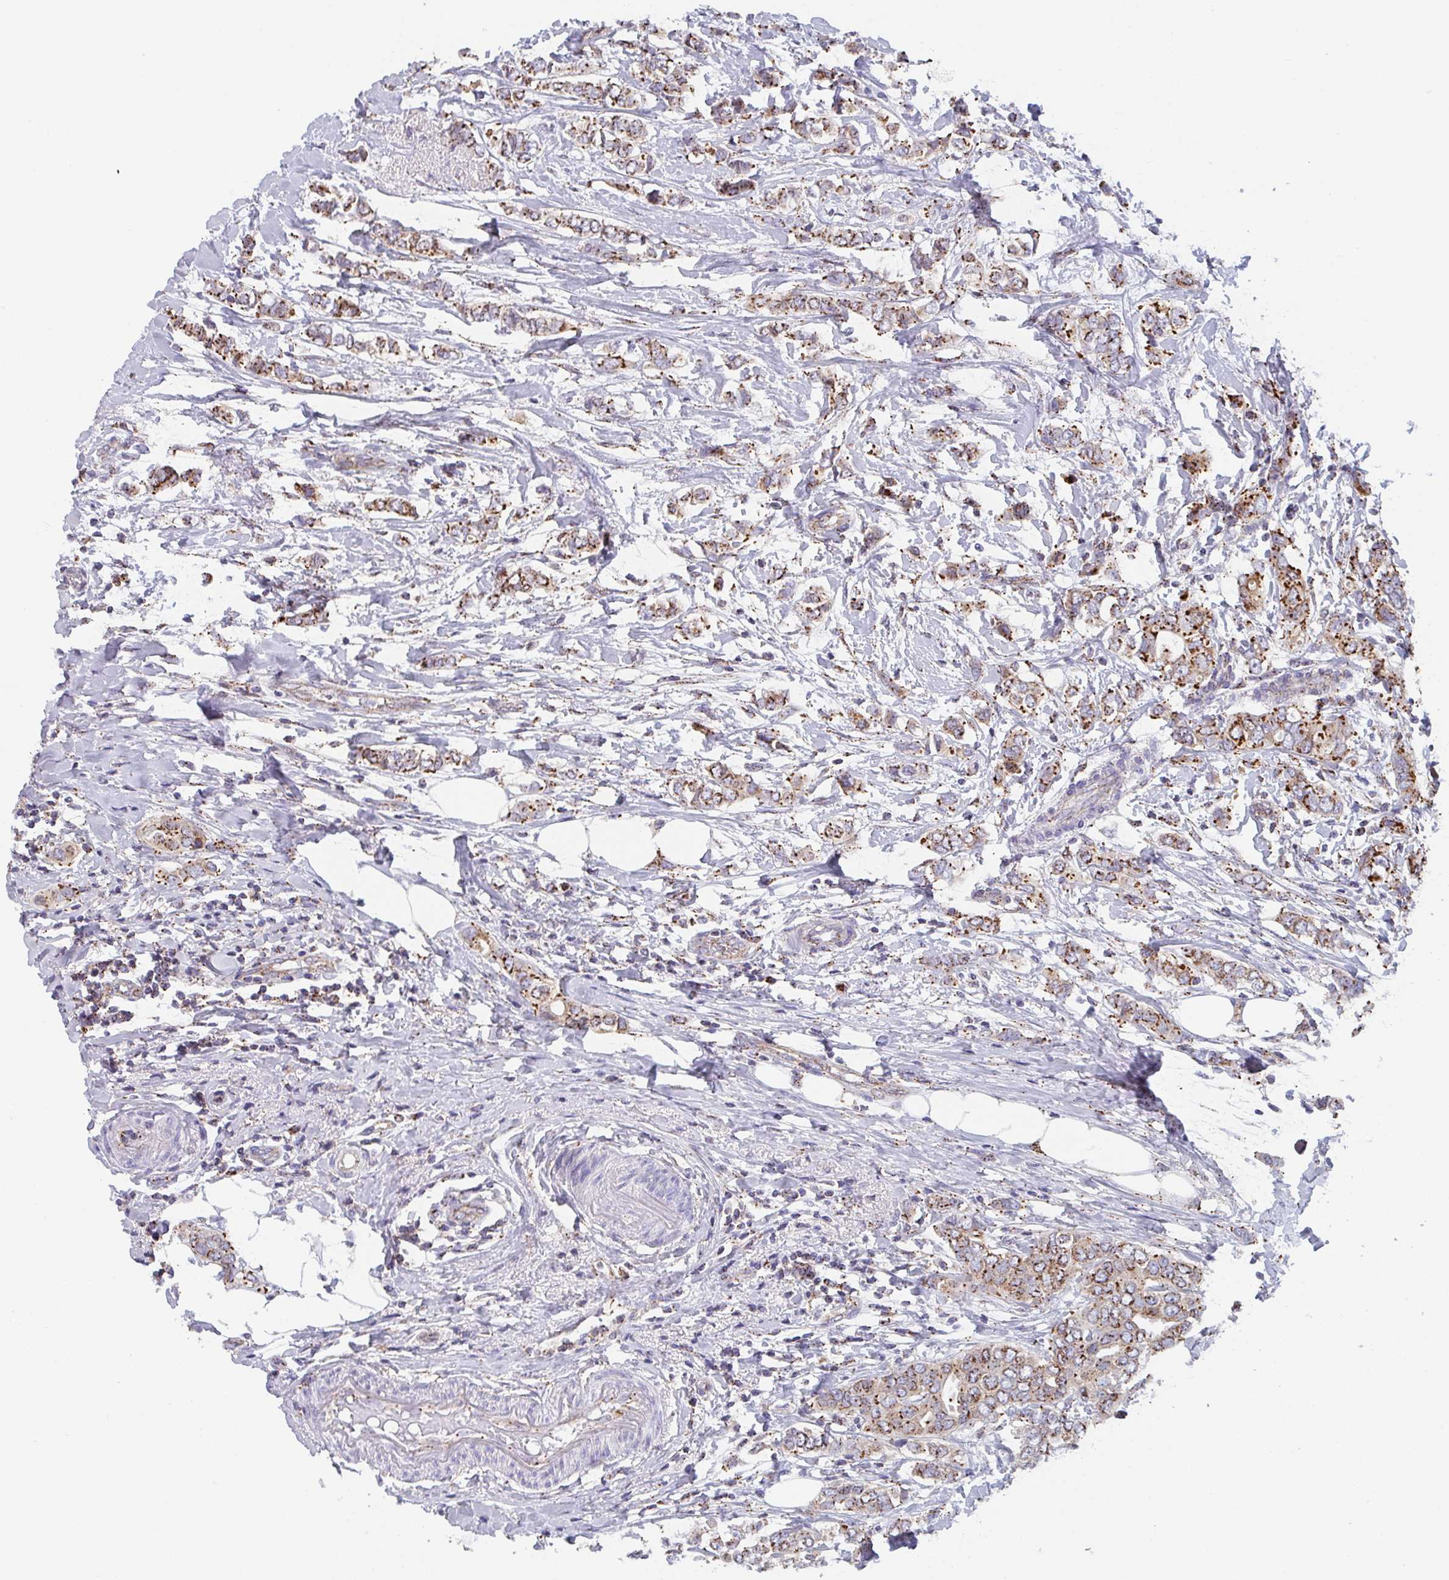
{"staining": {"intensity": "moderate", "quantity": ">75%", "location": "cytoplasmic/membranous"}, "tissue": "breast cancer", "cell_type": "Tumor cells", "image_type": "cancer", "snomed": [{"axis": "morphology", "description": "Lobular carcinoma"}, {"axis": "topography", "description": "Breast"}], "caption": "Human breast lobular carcinoma stained with a protein marker reveals moderate staining in tumor cells.", "gene": "PROSER3", "patient": {"sex": "female", "age": 51}}